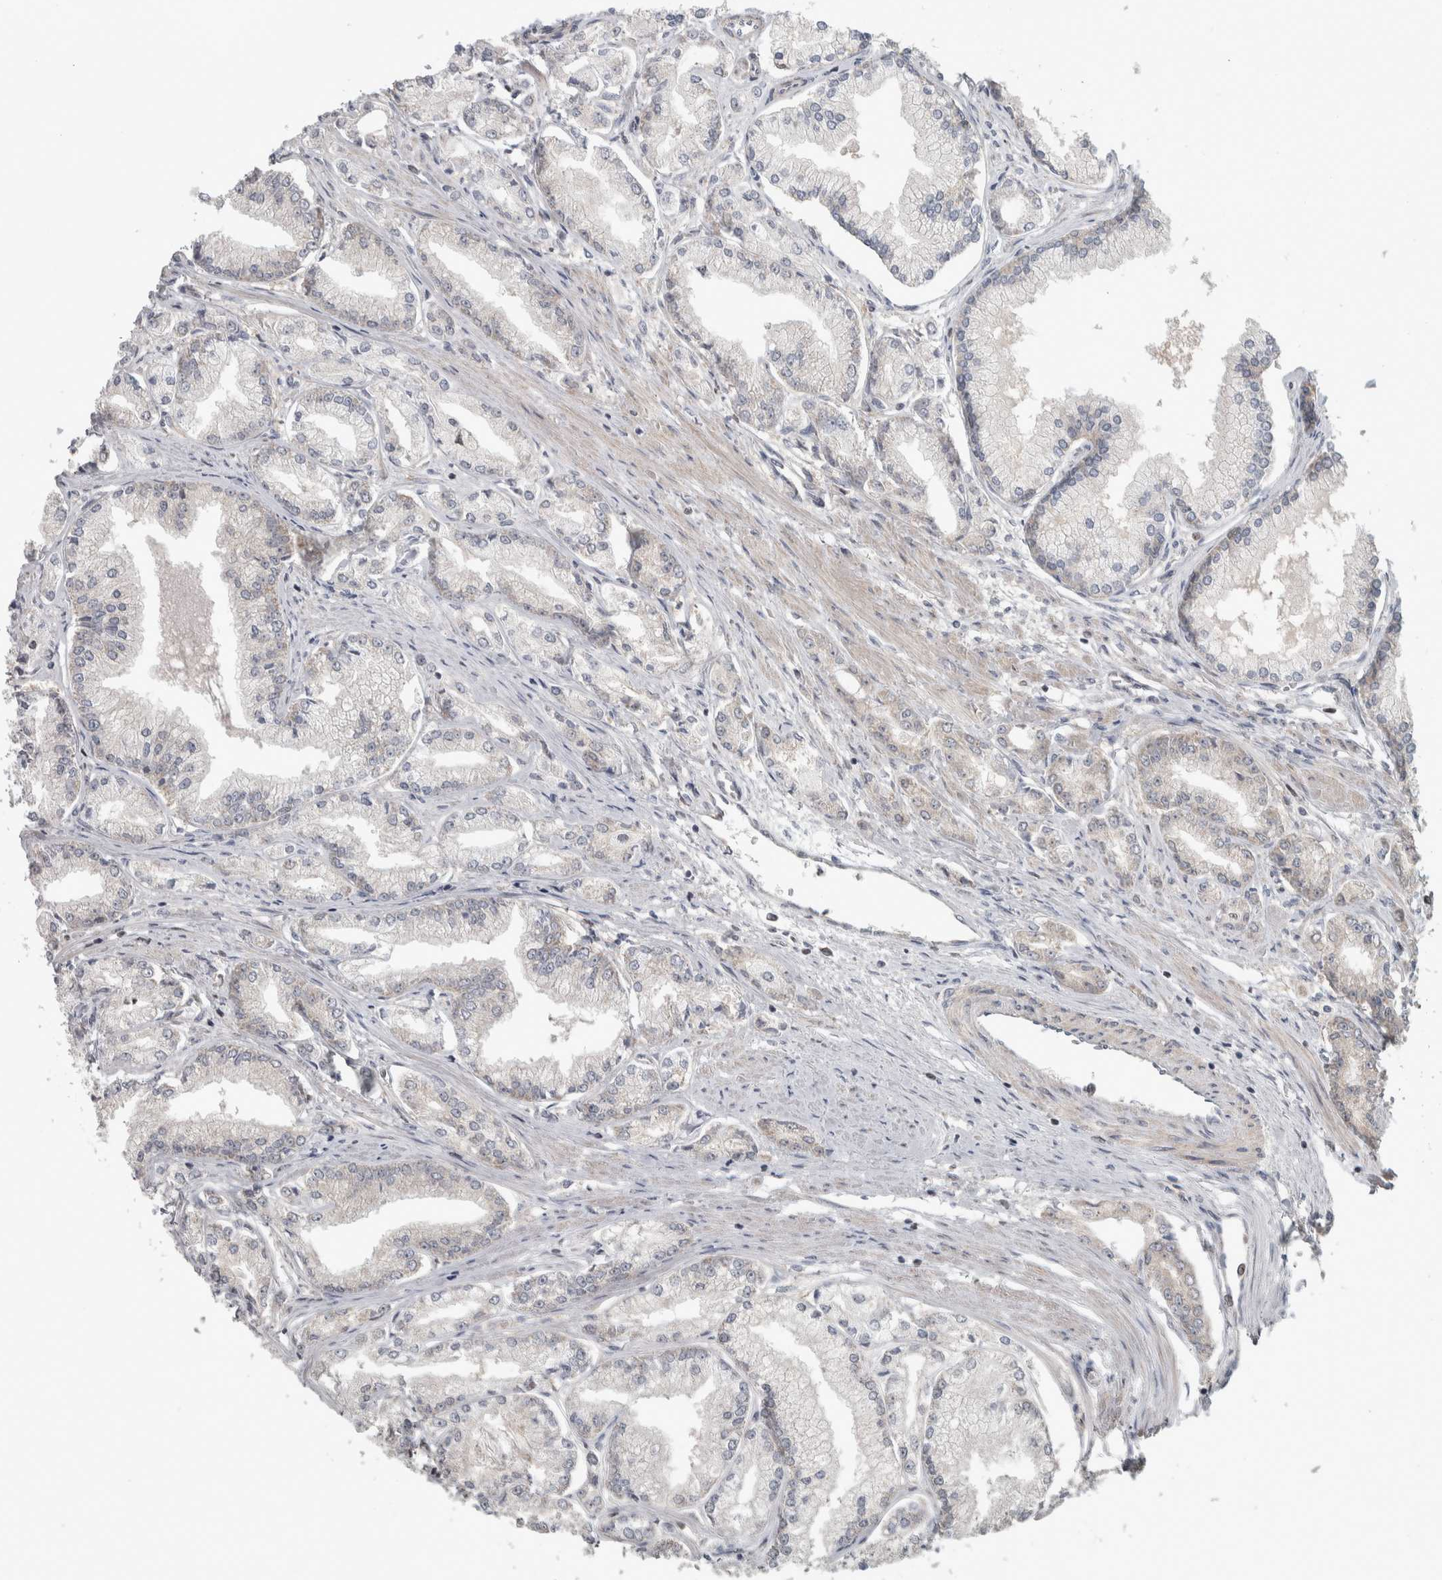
{"staining": {"intensity": "negative", "quantity": "none", "location": "none"}, "tissue": "prostate cancer", "cell_type": "Tumor cells", "image_type": "cancer", "snomed": [{"axis": "morphology", "description": "Adenocarcinoma, Low grade"}, {"axis": "topography", "description": "Prostate"}], "caption": "Immunohistochemistry (IHC) image of neoplastic tissue: prostate low-grade adenocarcinoma stained with DAB shows no significant protein expression in tumor cells. (DAB immunohistochemistry (IHC) with hematoxylin counter stain).", "gene": "CWC27", "patient": {"sex": "male", "age": 52}}